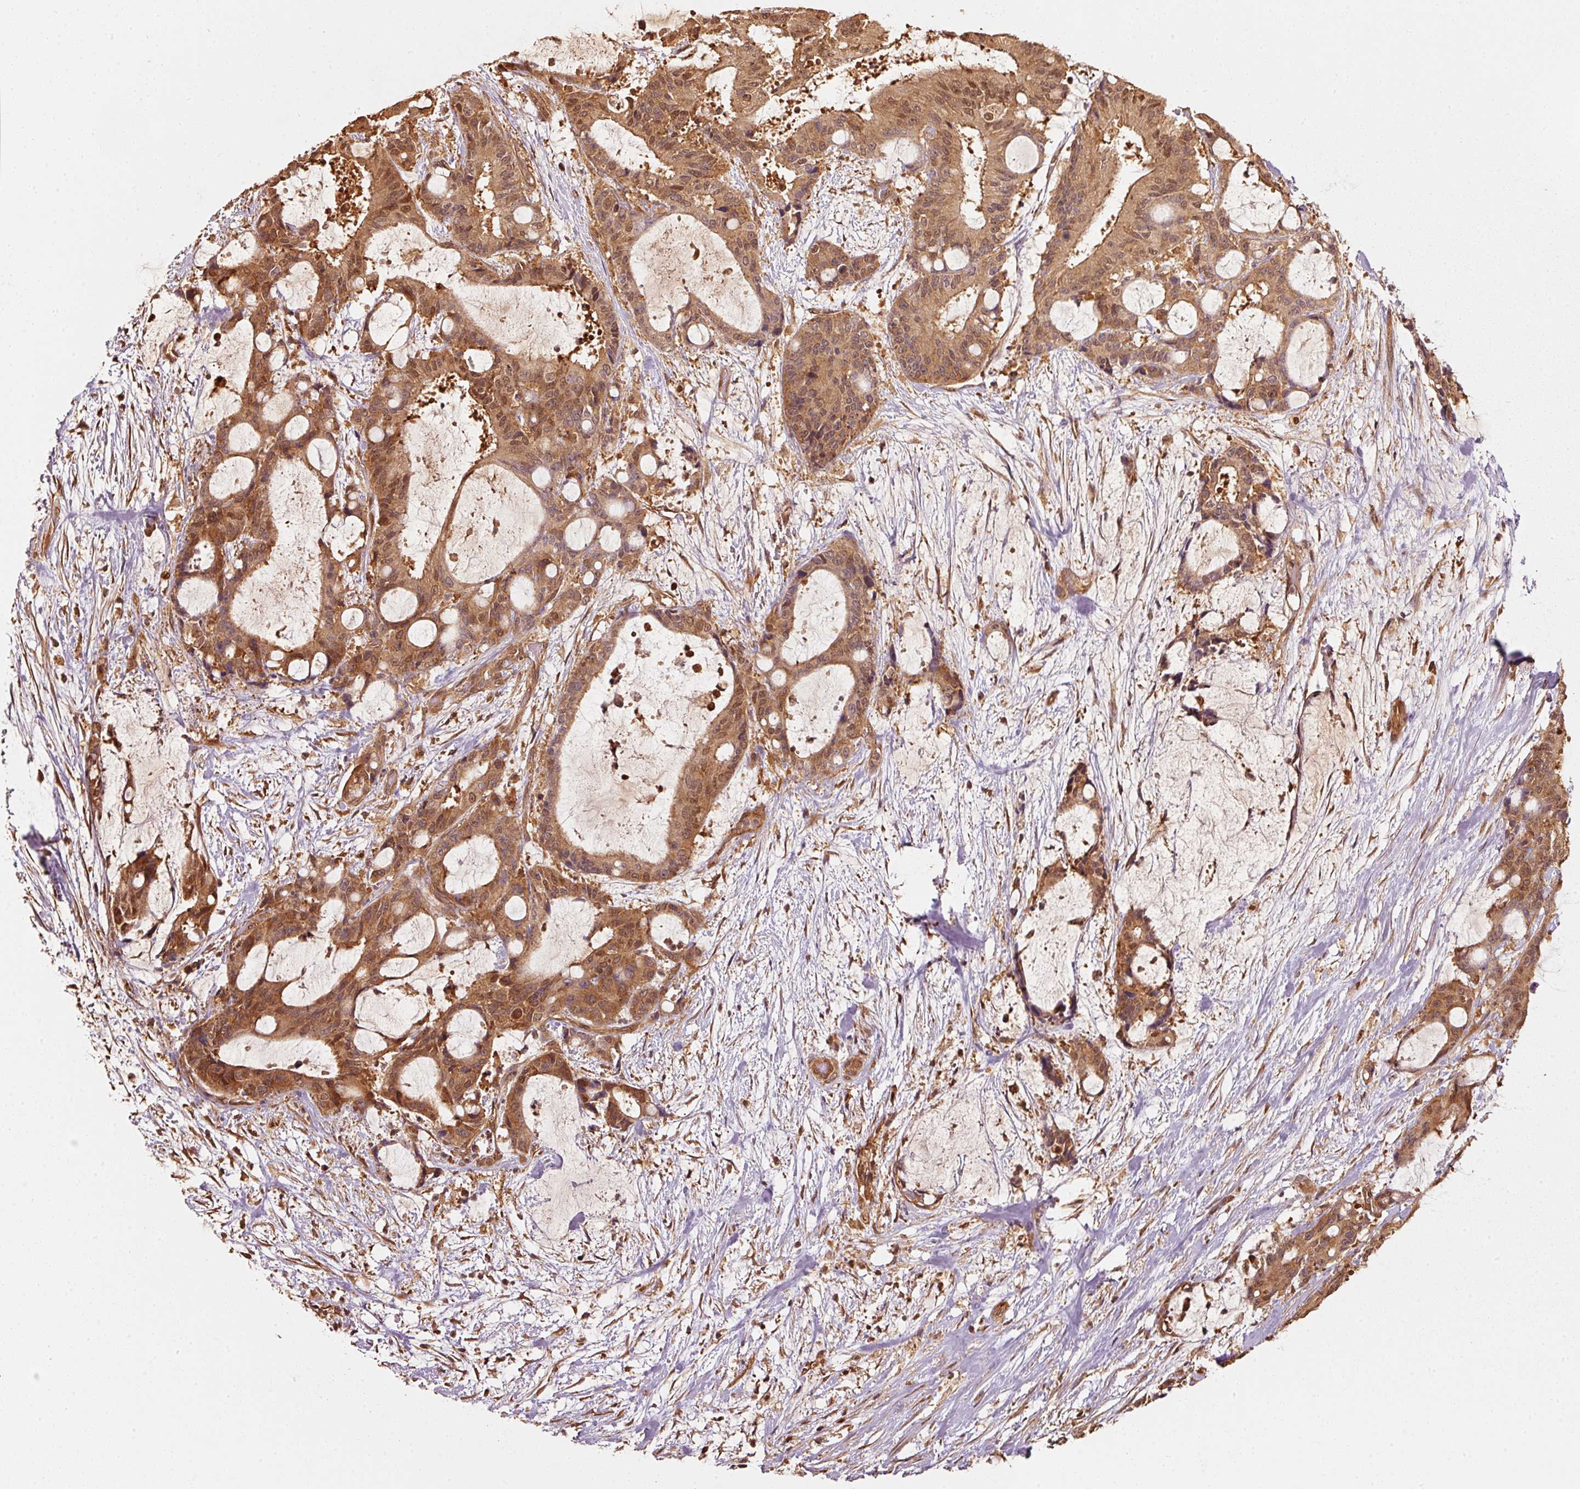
{"staining": {"intensity": "moderate", "quantity": ">75%", "location": "cytoplasmic/membranous,nuclear"}, "tissue": "liver cancer", "cell_type": "Tumor cells", "image_type": "cancer", "snomed": [{"axis": "morphology", "description": "Normal tissue, NOS"}, {"axis": "morphology", "description": "Cholangiocarcinoma"}, {"axis": "topography", "description": "Liver"}, {"axis": "topography", "description": "Peripheral nerve tissue"}], "caption": "A brown stain labels moderate cytoplasmic/membranous and nuclear staining of a protein in human liver cancer tumor cells.", "gene": "STAU1", "patient": {"sex": "female", "age": 73}}